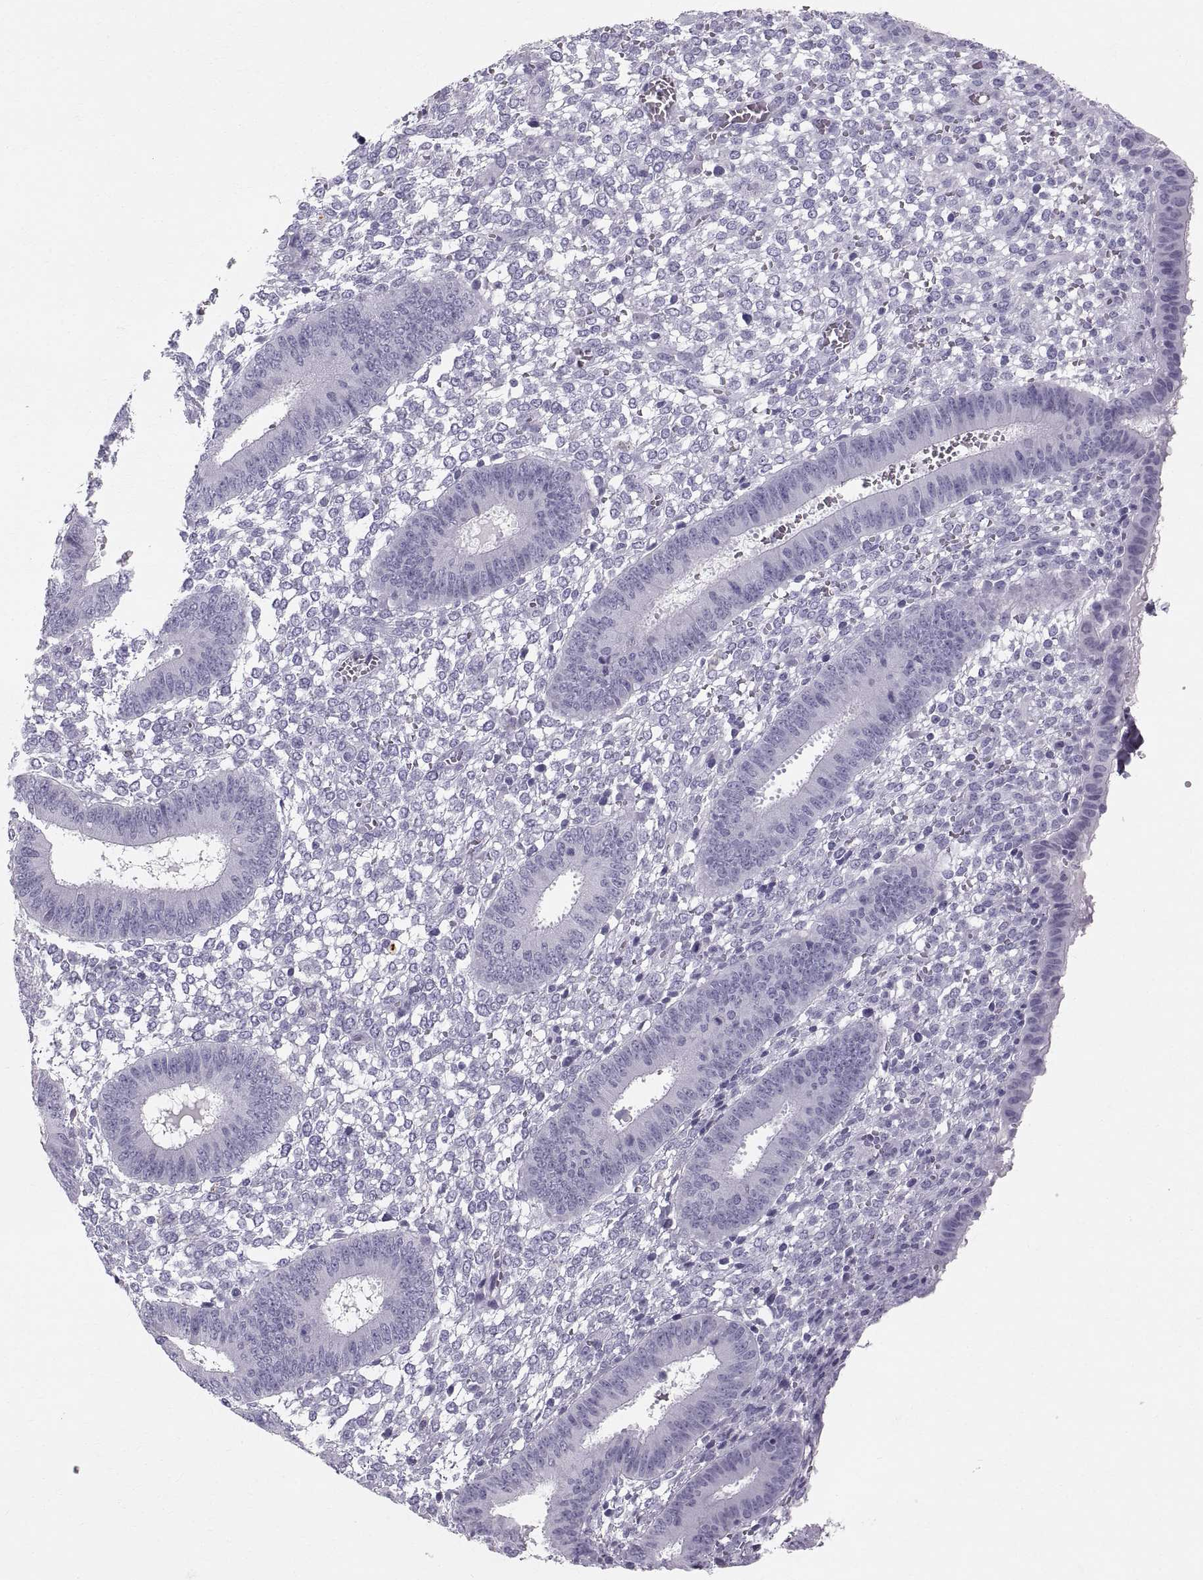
{"staining": {"intensity": "negative", "quantity": "none", "location": "none"}, "tissue": "endometrium", "cell_type": "Cells in endometrial stroma", "image_type": "normal", "snomed": [{"axis": "morphology", "description": "Normal tissue, NOS"}, {"axis": "topography", "description": "Endometrium"}], "caption": "Immunohistochemistry micrograph of unremarkable human endometrium stained for a protein (brown), which exhibits no expression in cells in endometrial stroma.", "gene": "SLC22A6", "patient": {"sex": "female", "age": 42}}